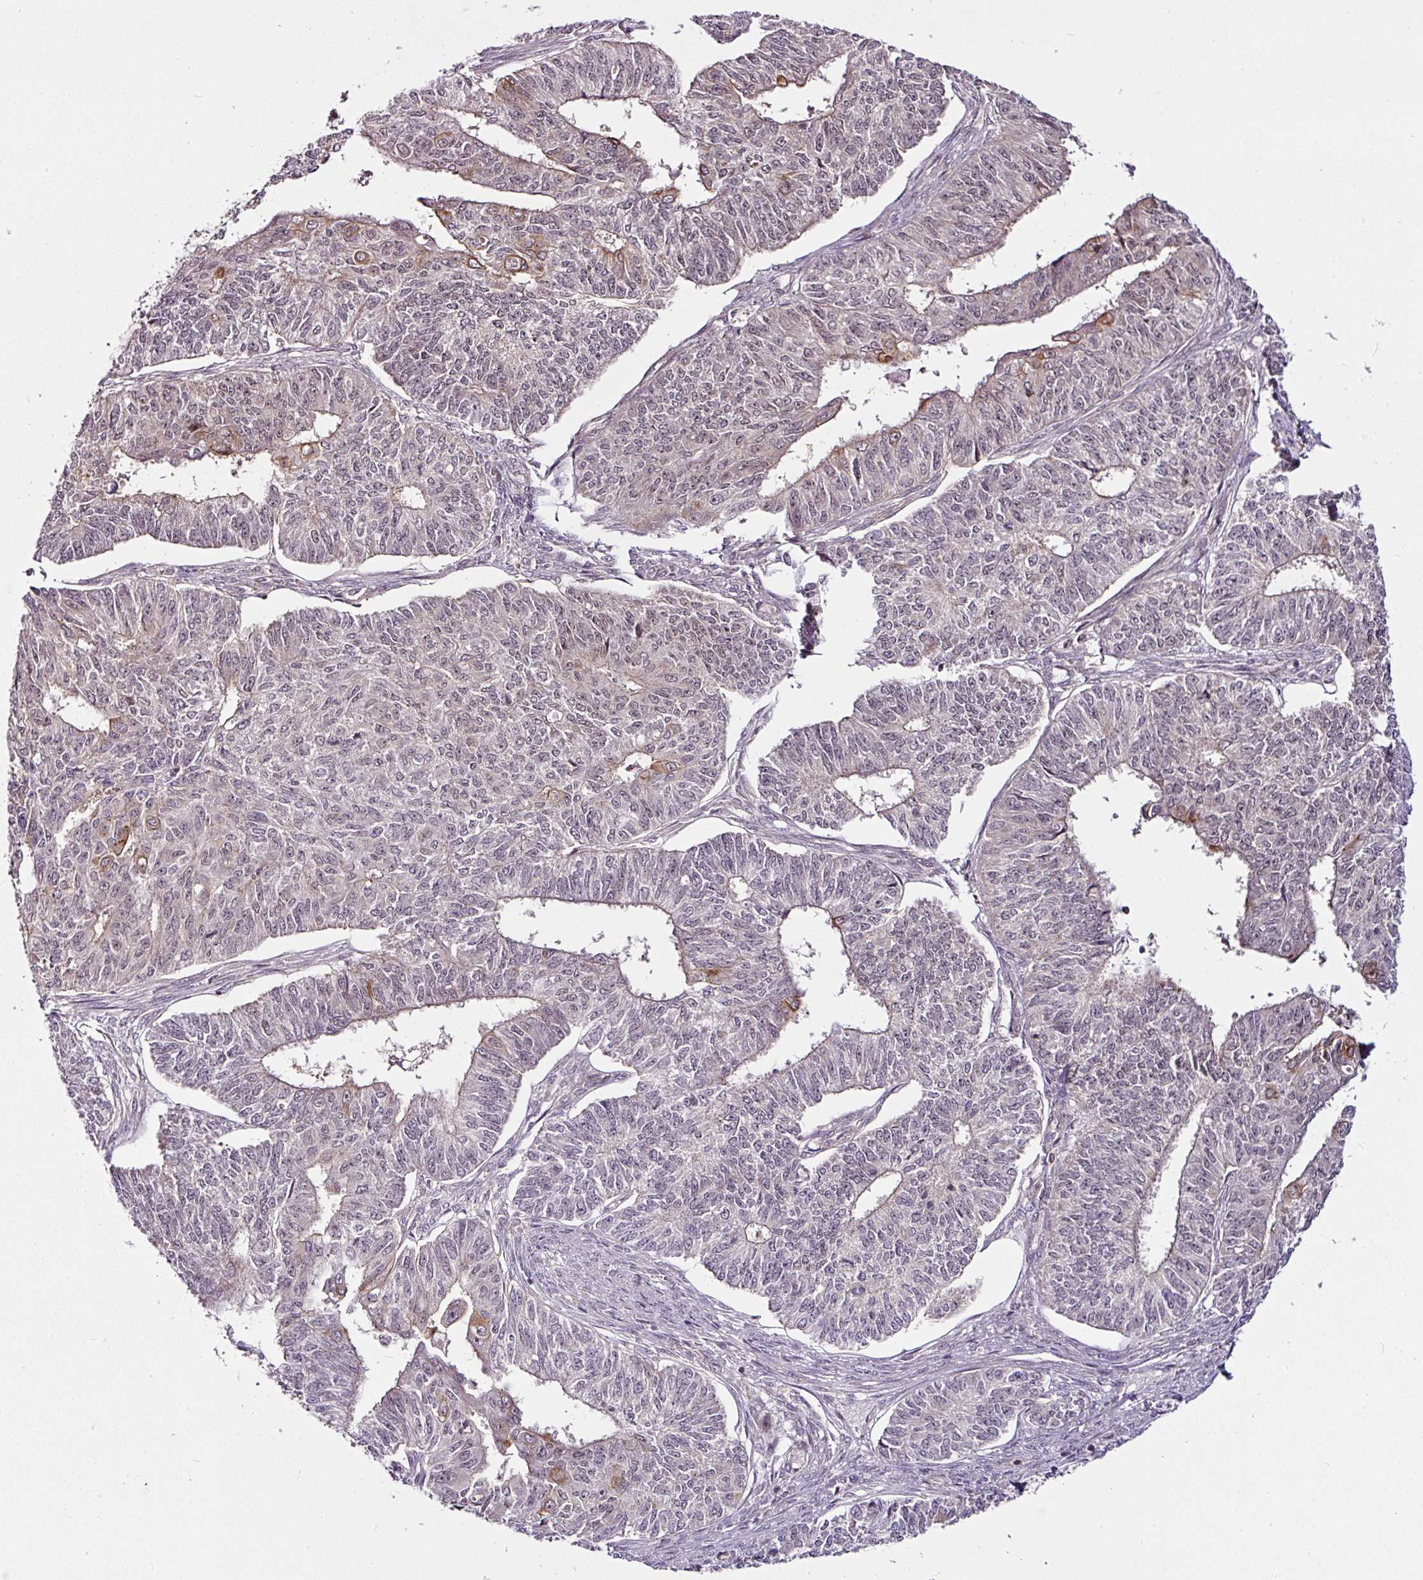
{"staining": {"intensity": "moderate", "quantity": "<25%", "location": "cytoplasmic/membranous"}, "tissue": "endometrial cancer", "cell_type": "Tumor cells", "image_type": "cancer", "snomed": [{"axis": "morphology", "description": "Adenocarcinoma, NOS"}, {"axis": "topography", "description": "Endometrium"}], "caption": "Human endometrial cancer stained with a brown dye exhibits moderate cytoplasmic/membranous positive expression in about <25% of tumor cells.", "gene": "DCAF13", "patient": {"sex": "female", "age": 32}}